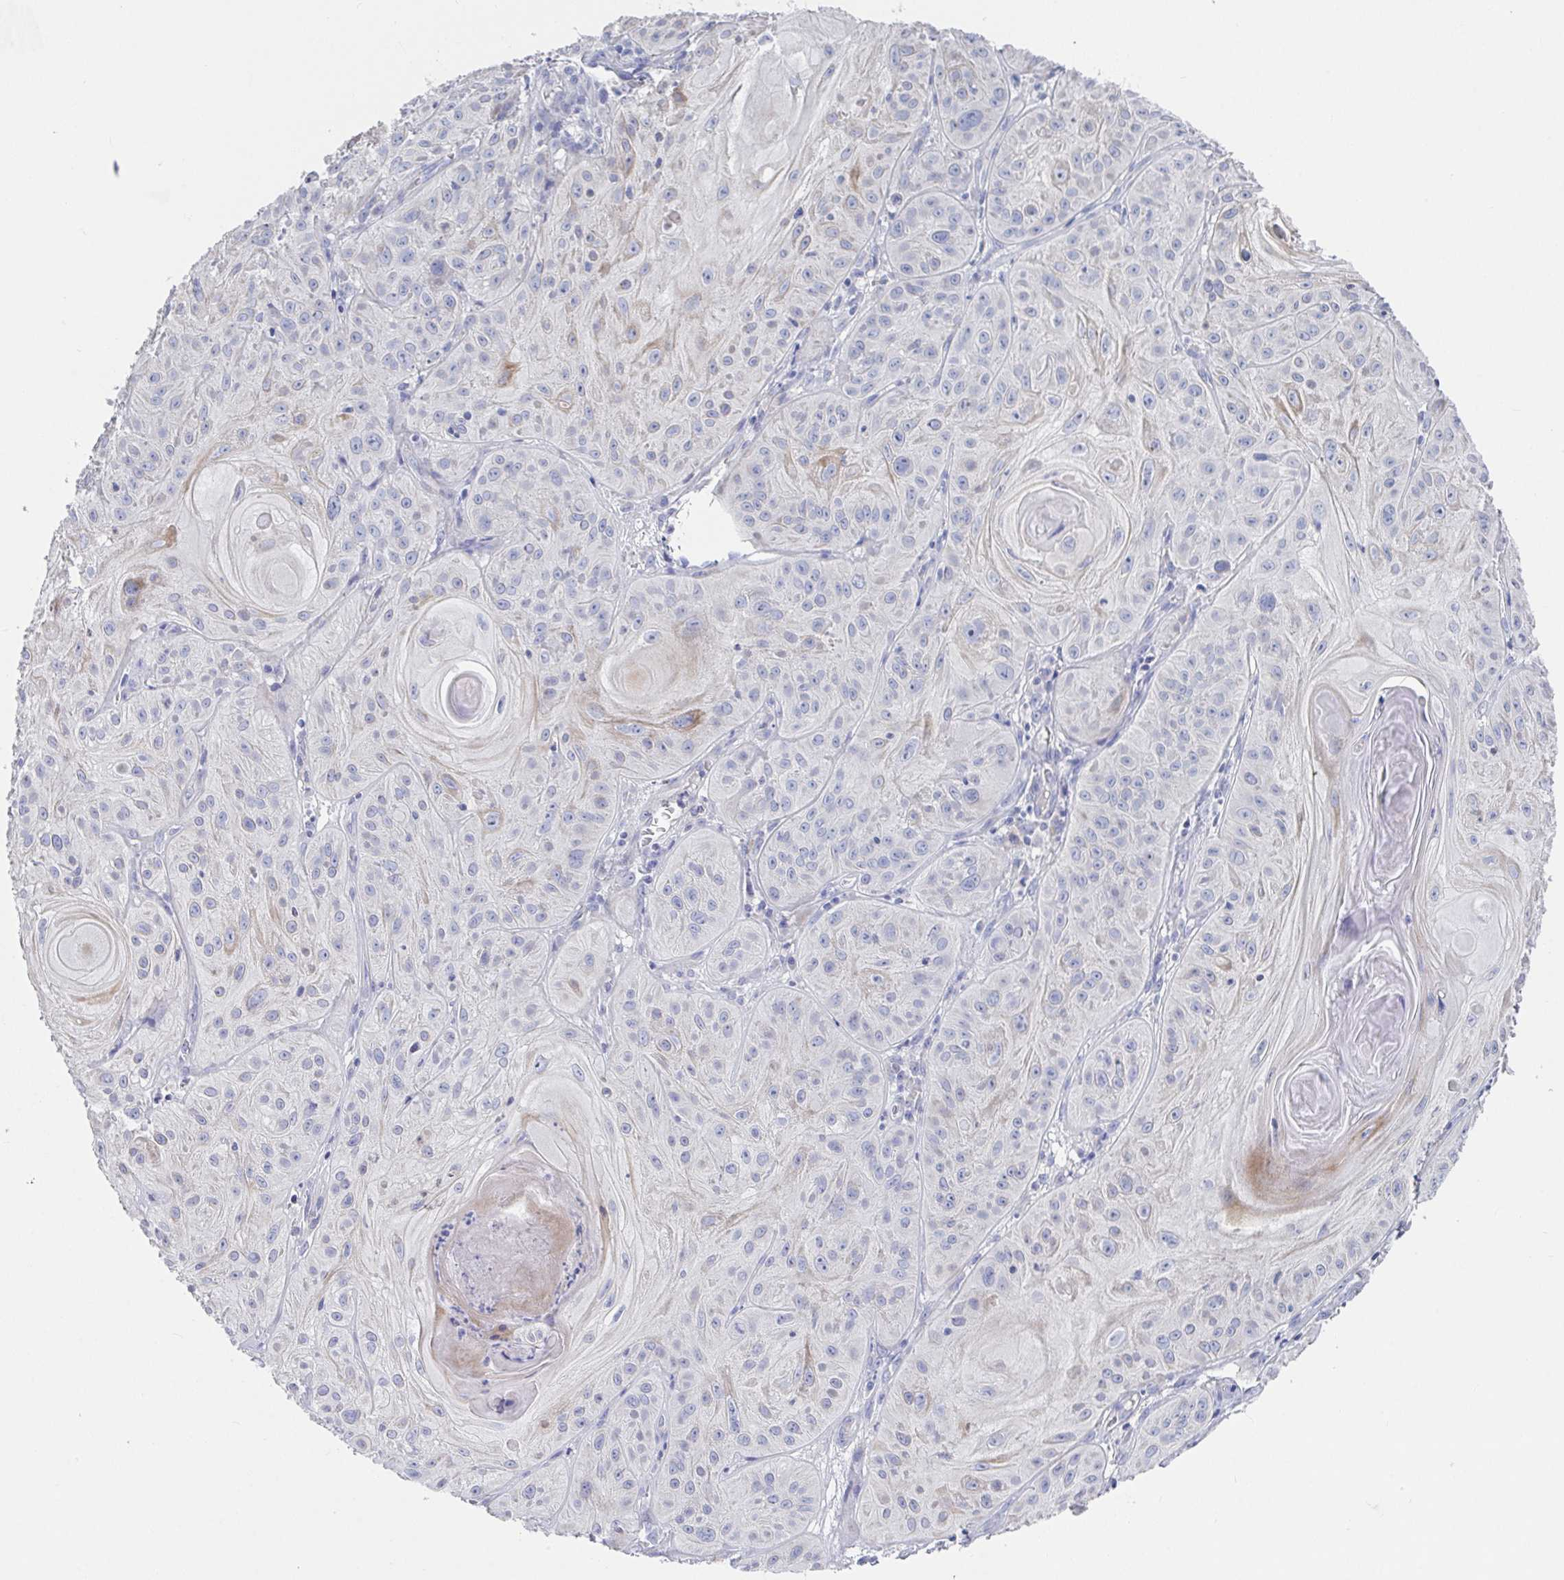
{"staining": {"intensity": "negative", "quantity": "none", "location": "none"}, "tissue": "skin cancer", "cell_type": "Tumor cells", "image_type": "cancer", "snomed": [{"axis": "morphology", "description": "Squamous cell carcinoma, NOS"}, {"axis": "topography", "description": "Skin"}], "caption": "Tumor cells show no significant protein staining in skin cancer (squamous cell carcinoma).", "gene": "ZNF561", "patient": {"sex": "male", "age": 85}}